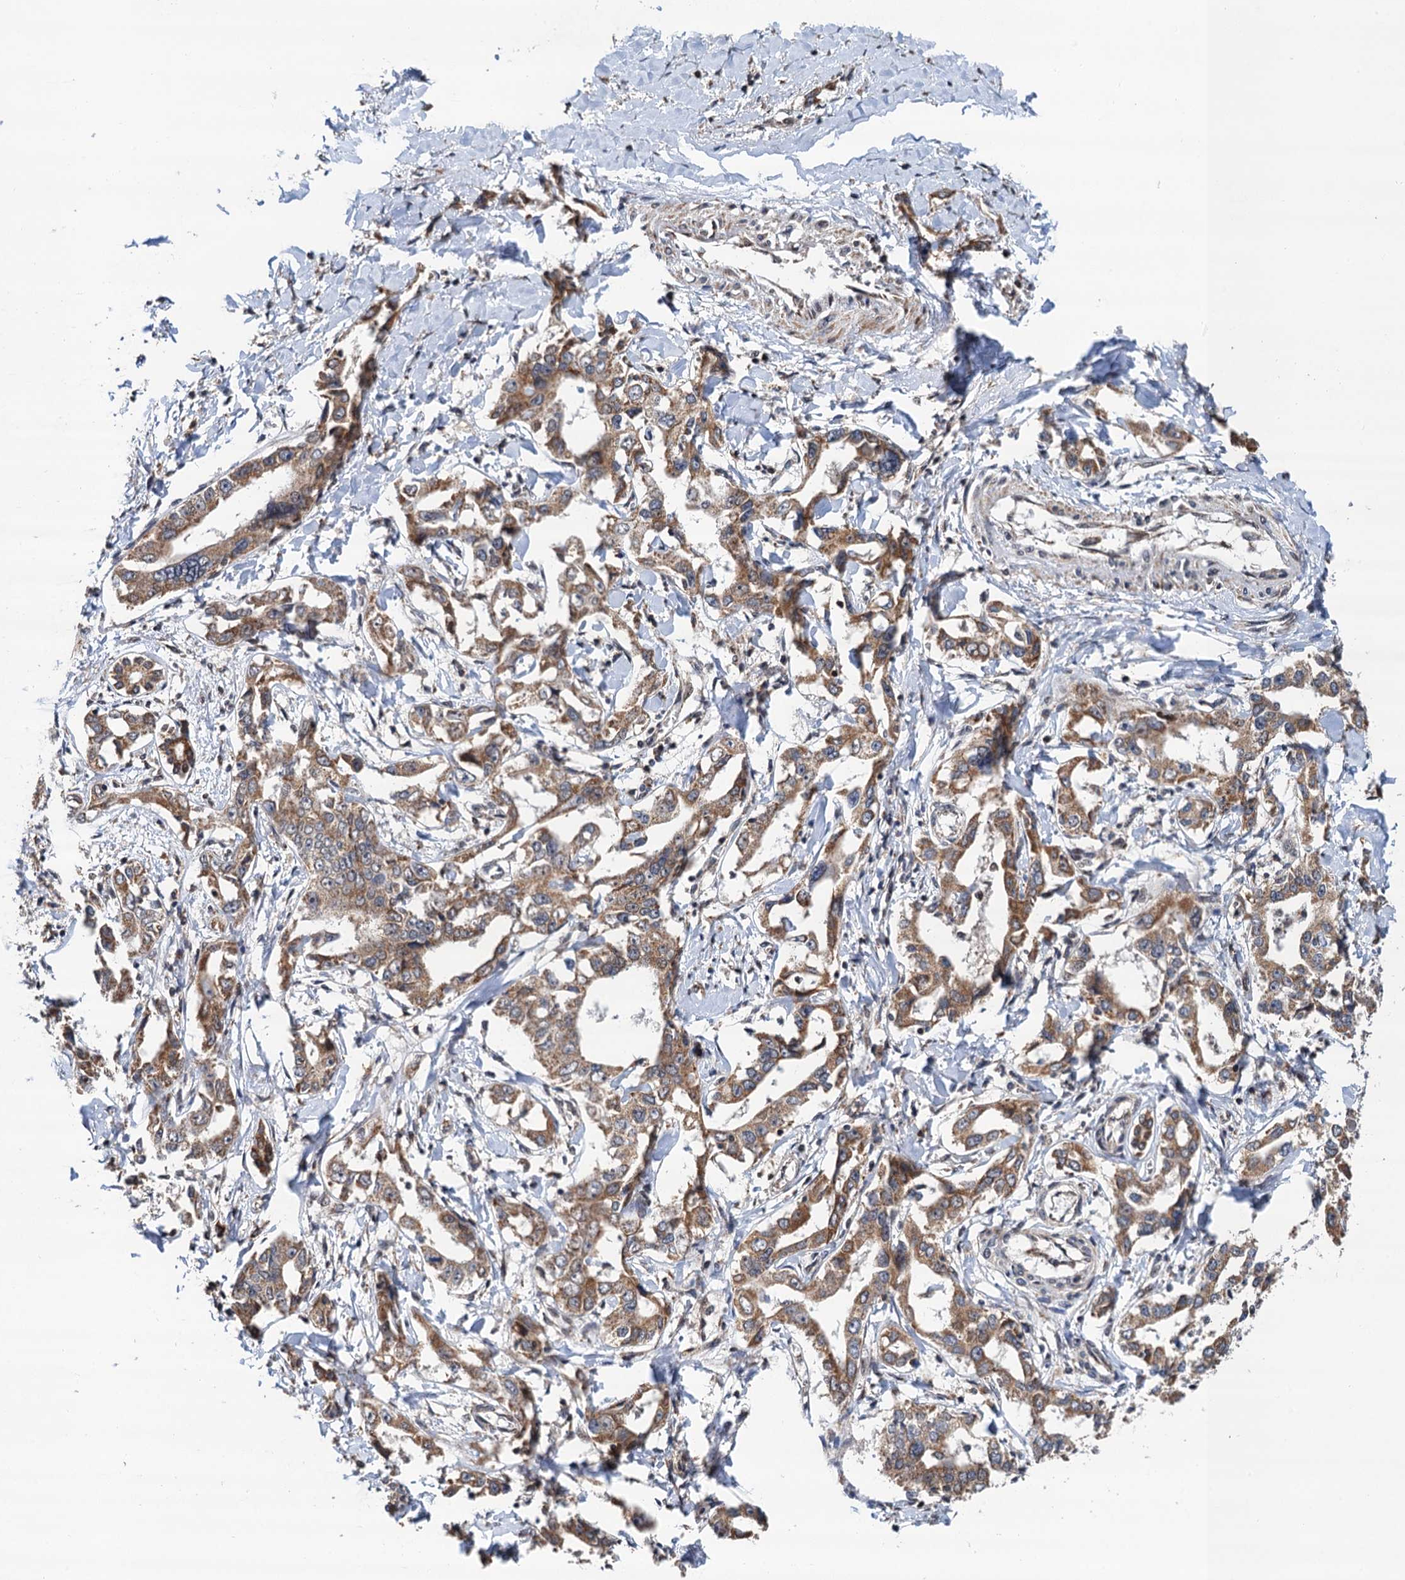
{"staining": {"intensity": "moderate", "quantity": ">75%", "location": "cytoplasmic/membranous"}, "tissue": "liver cancer", "cell_type": "Tumor cells", "image_type": "cancer", "snomed": [{"axis": "morphology", "description": "Cholangiocarcinoma"}, {"axis": "topography", "description": "Liver"}], "caption": "IHC of liver cholangiocarcinoma exhibits medium levels of moderate cytoplasmic/membranous expression in approximately >75% of tumor cells.", "gene": "CMPK2", "patient": {"sex": "male", "age": 59}}